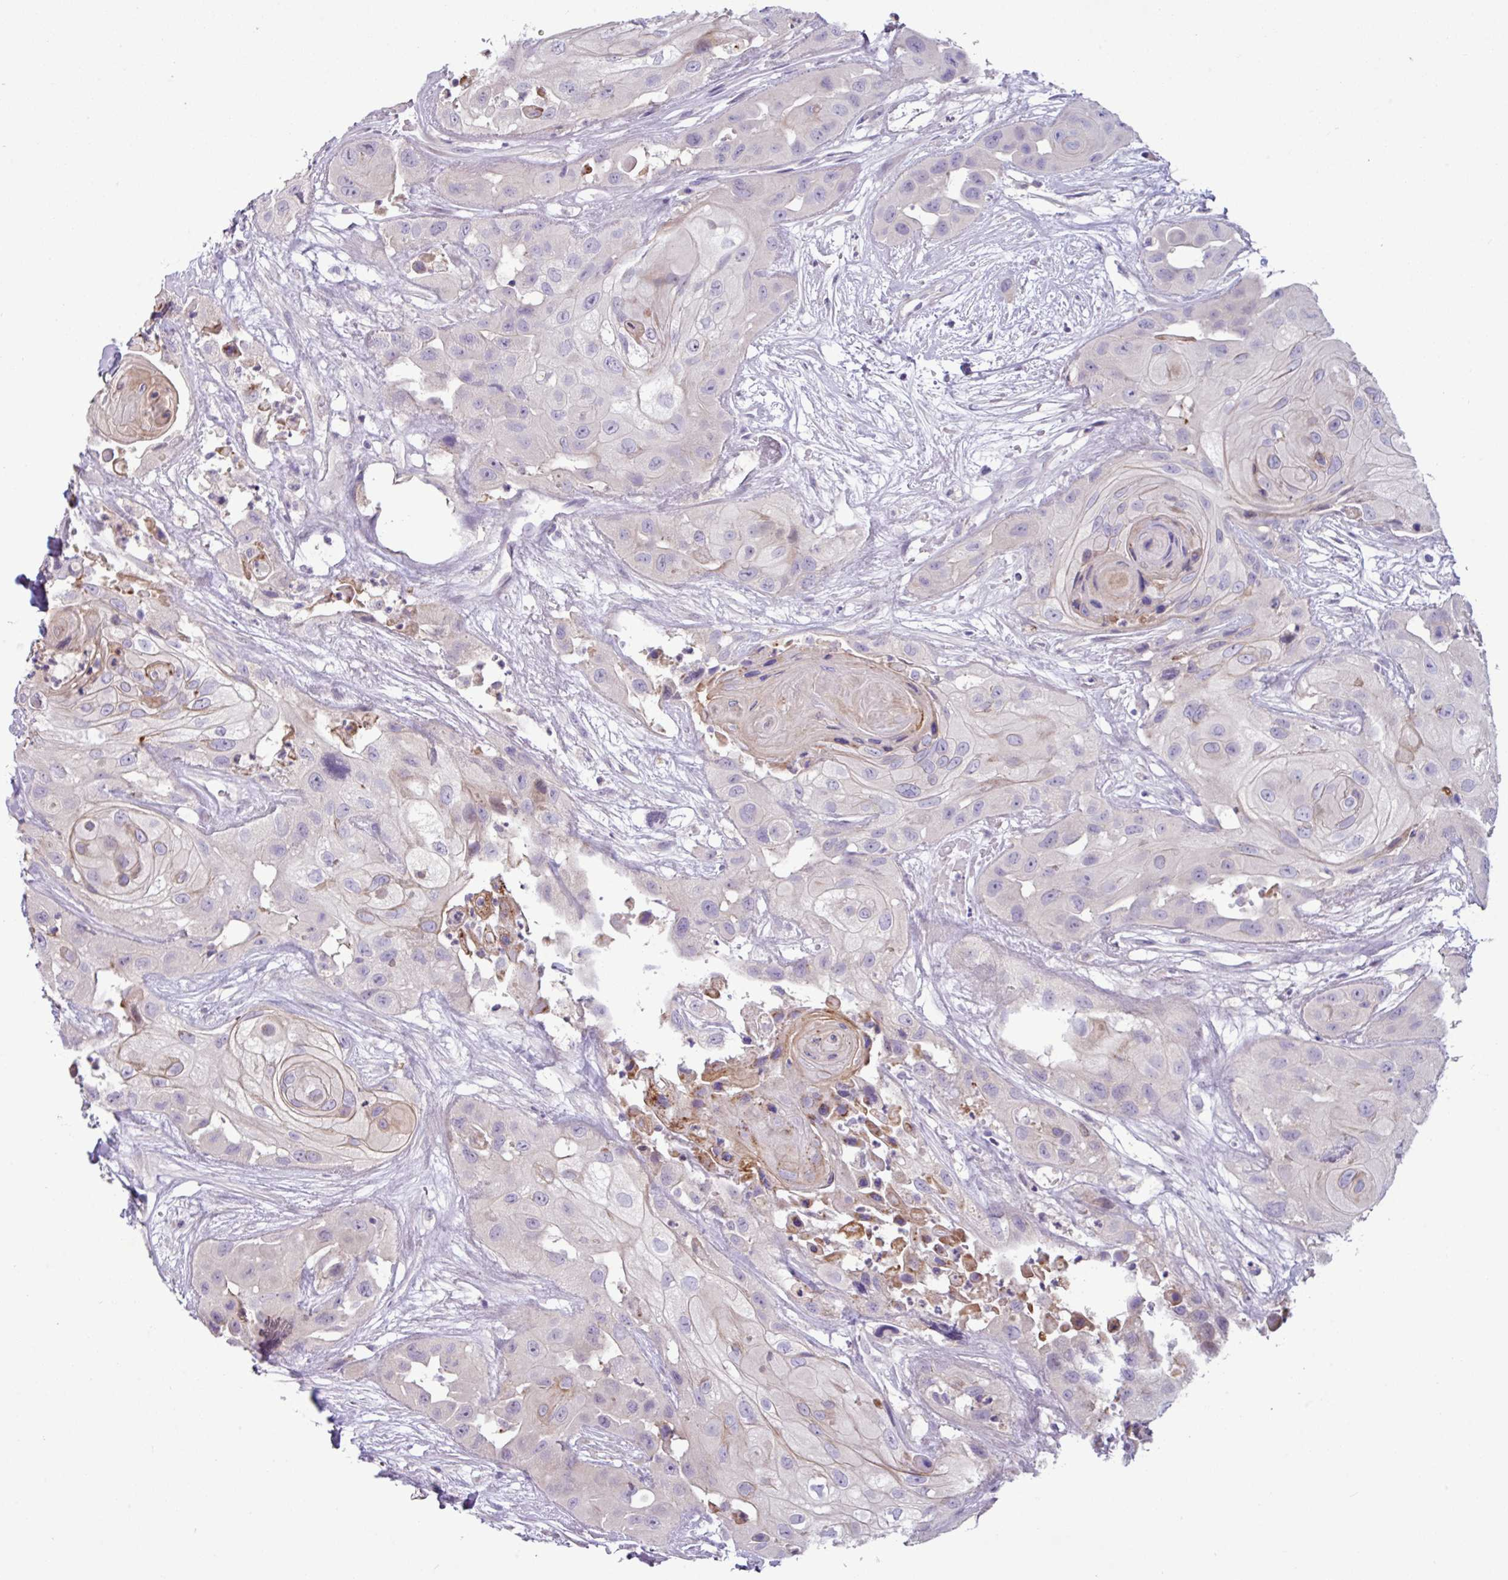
{"staining": {"intensity": "negative", "quantity": "none", "location": "none"}, "tissue": "head and neck cancer", "cell_type": "Tumor cells", "image_type": "cancer", "snomed": [{"axis": "morphology", "description": "Squamous cell carcinoma, NOS"}, {"axis": "topography", "description": "Head-Neck"}], "caption": "This photomicrograph is of head and neck cancer (squamous cell carcinoma) stained with IHC to label a protein in brown with the nuclei are counter-stained blue. There is no positivity in tumor cells.", "gene": "PNLDC1", "patient": {"sex": "male", "age": 83}}